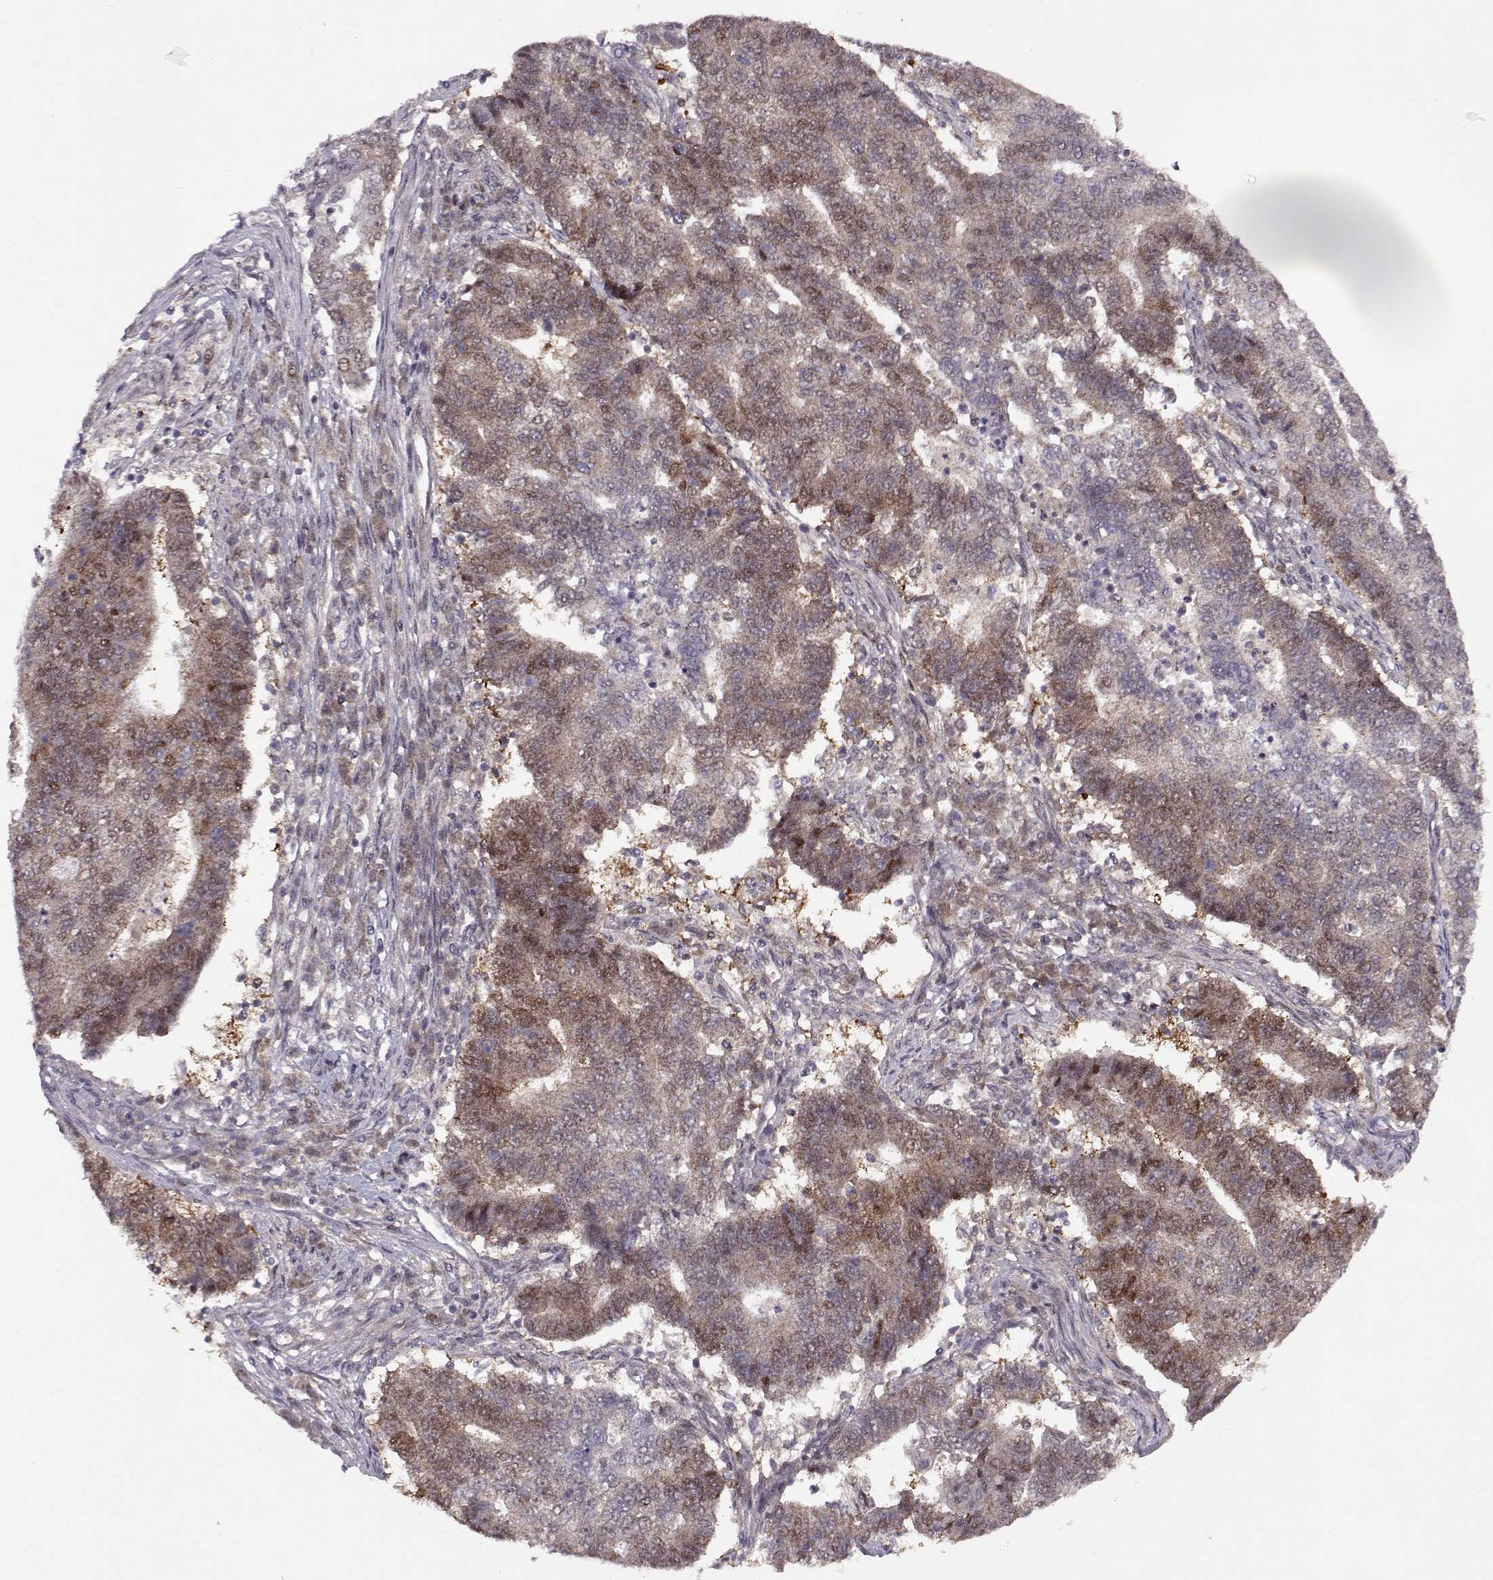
{"staining": {"intensity": "weak", "quantity": "25%-75%", "location": "cytoplasmic/membranous,nuclear"}, "tissue": "endometrial cancer", "cell_type": "Tumor cells", "image_type": "cancer", "snomed": [{"axis": "morphology", "description": "Adenocarcinoma, NOS"}, {"axis": "topography", "description": "Uterus"}, {"axis": "topography", "description": "Endometrium"}], "caption": "Immunohistochemical staining of human endometrial adenocarcinoma demonstrates low levels of weak cytoplasmic/membranous and nuclear expression in about 25%-75% of tumor cells.", "gene": "CDK4", "patient": {"sex": "female", "age": 54}}